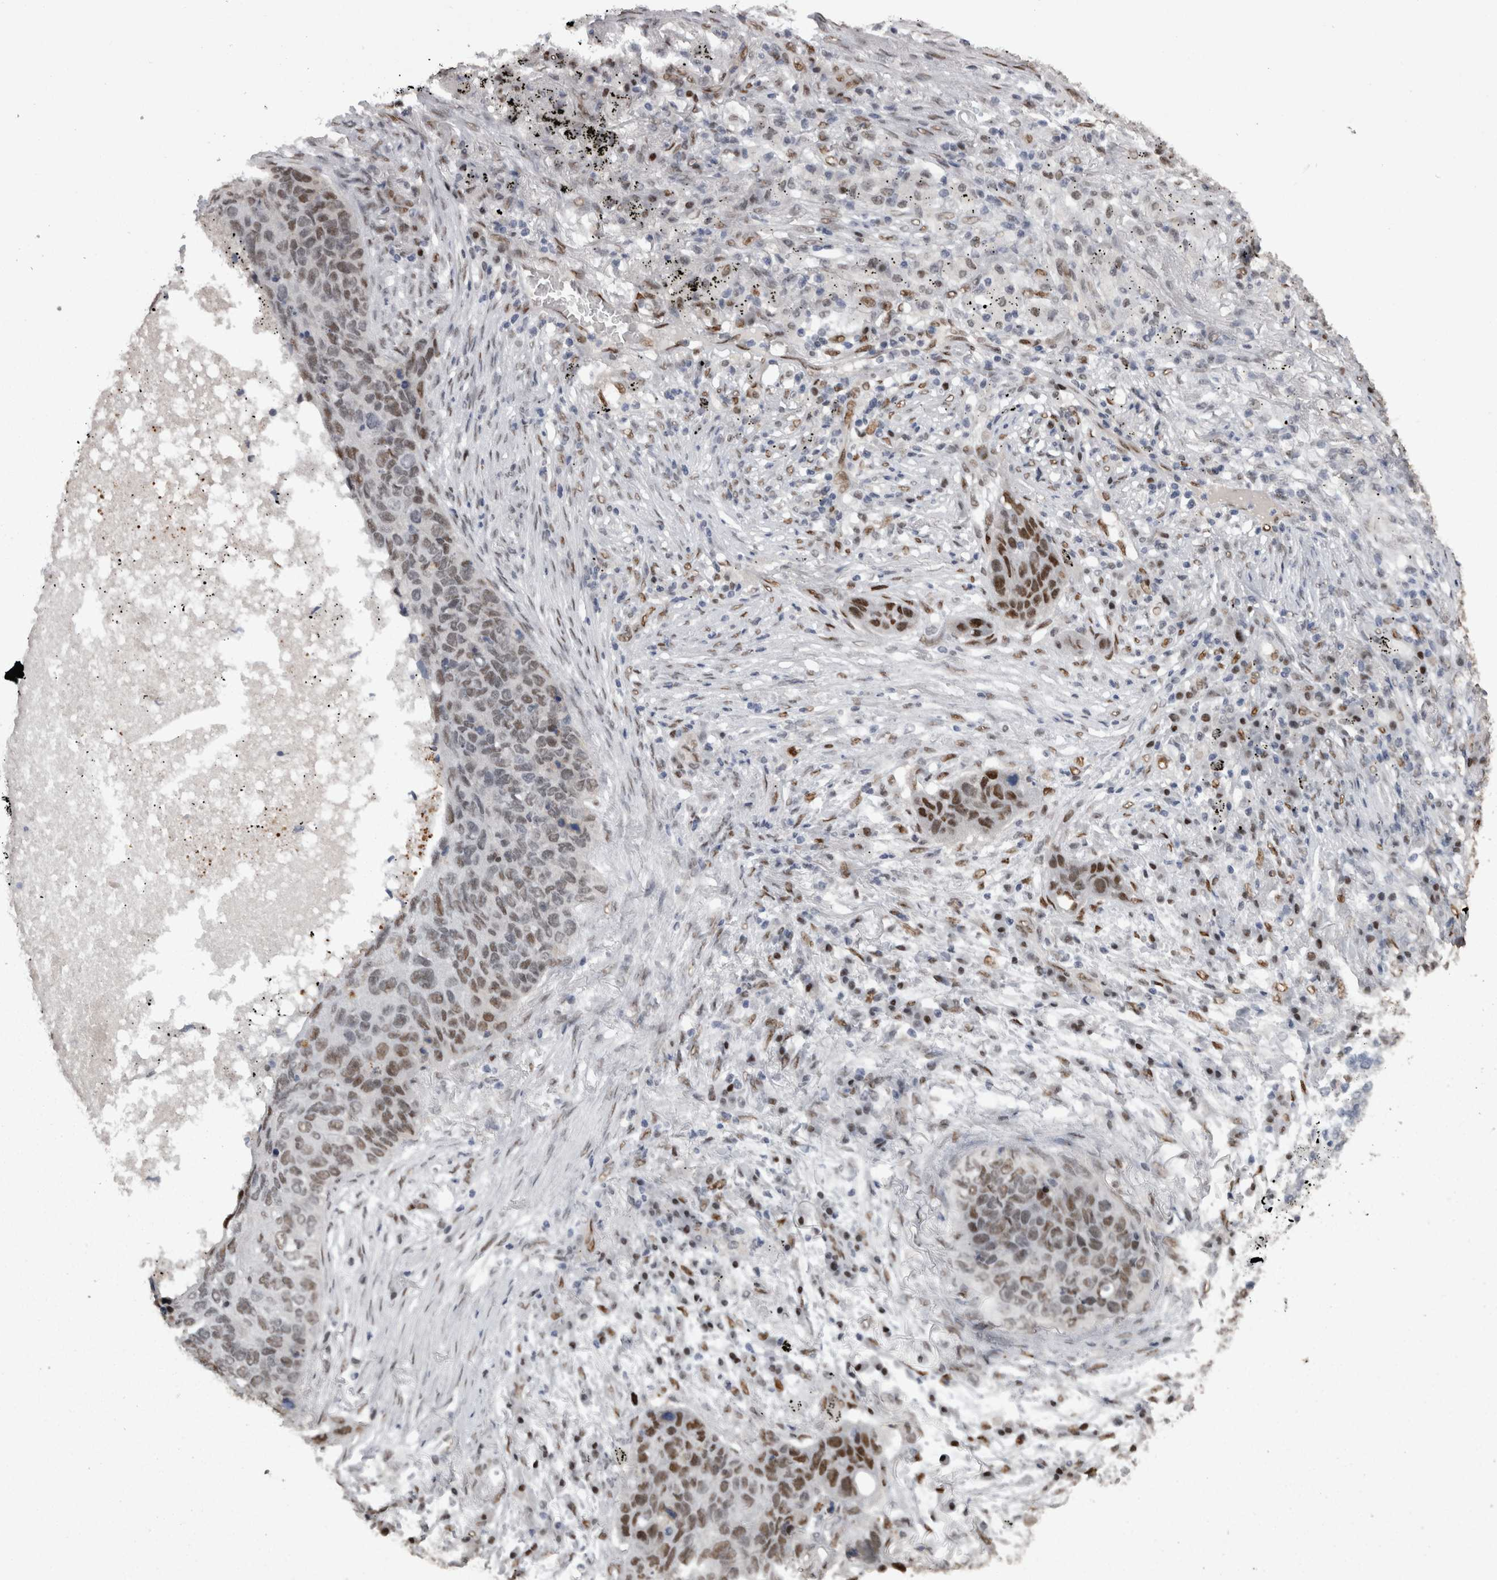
{"staining": {"intensity": "moderate", "quantity": "25%-75%", "location": "nuclear"}, "tissue": "lung cancer", "cell_type": "Tumor cells", "image_type": "cancer", "snomed": [{"axis": "morphology", "description": "Squamous cell carcinoma, NOS"}, {"axis": "topography", "description": "Lung"}], "caption": "Immunohistochemical staining of human squamous cell carcinoma (lung) exhibits moderate nuclear protein positivity in about 25%-75% of tumor cells. (DAB IHC, brown staining for protein, blue staining for nuclei).", "gene": "C1orf54", "patient": {"sex": "female", "age": 63}}